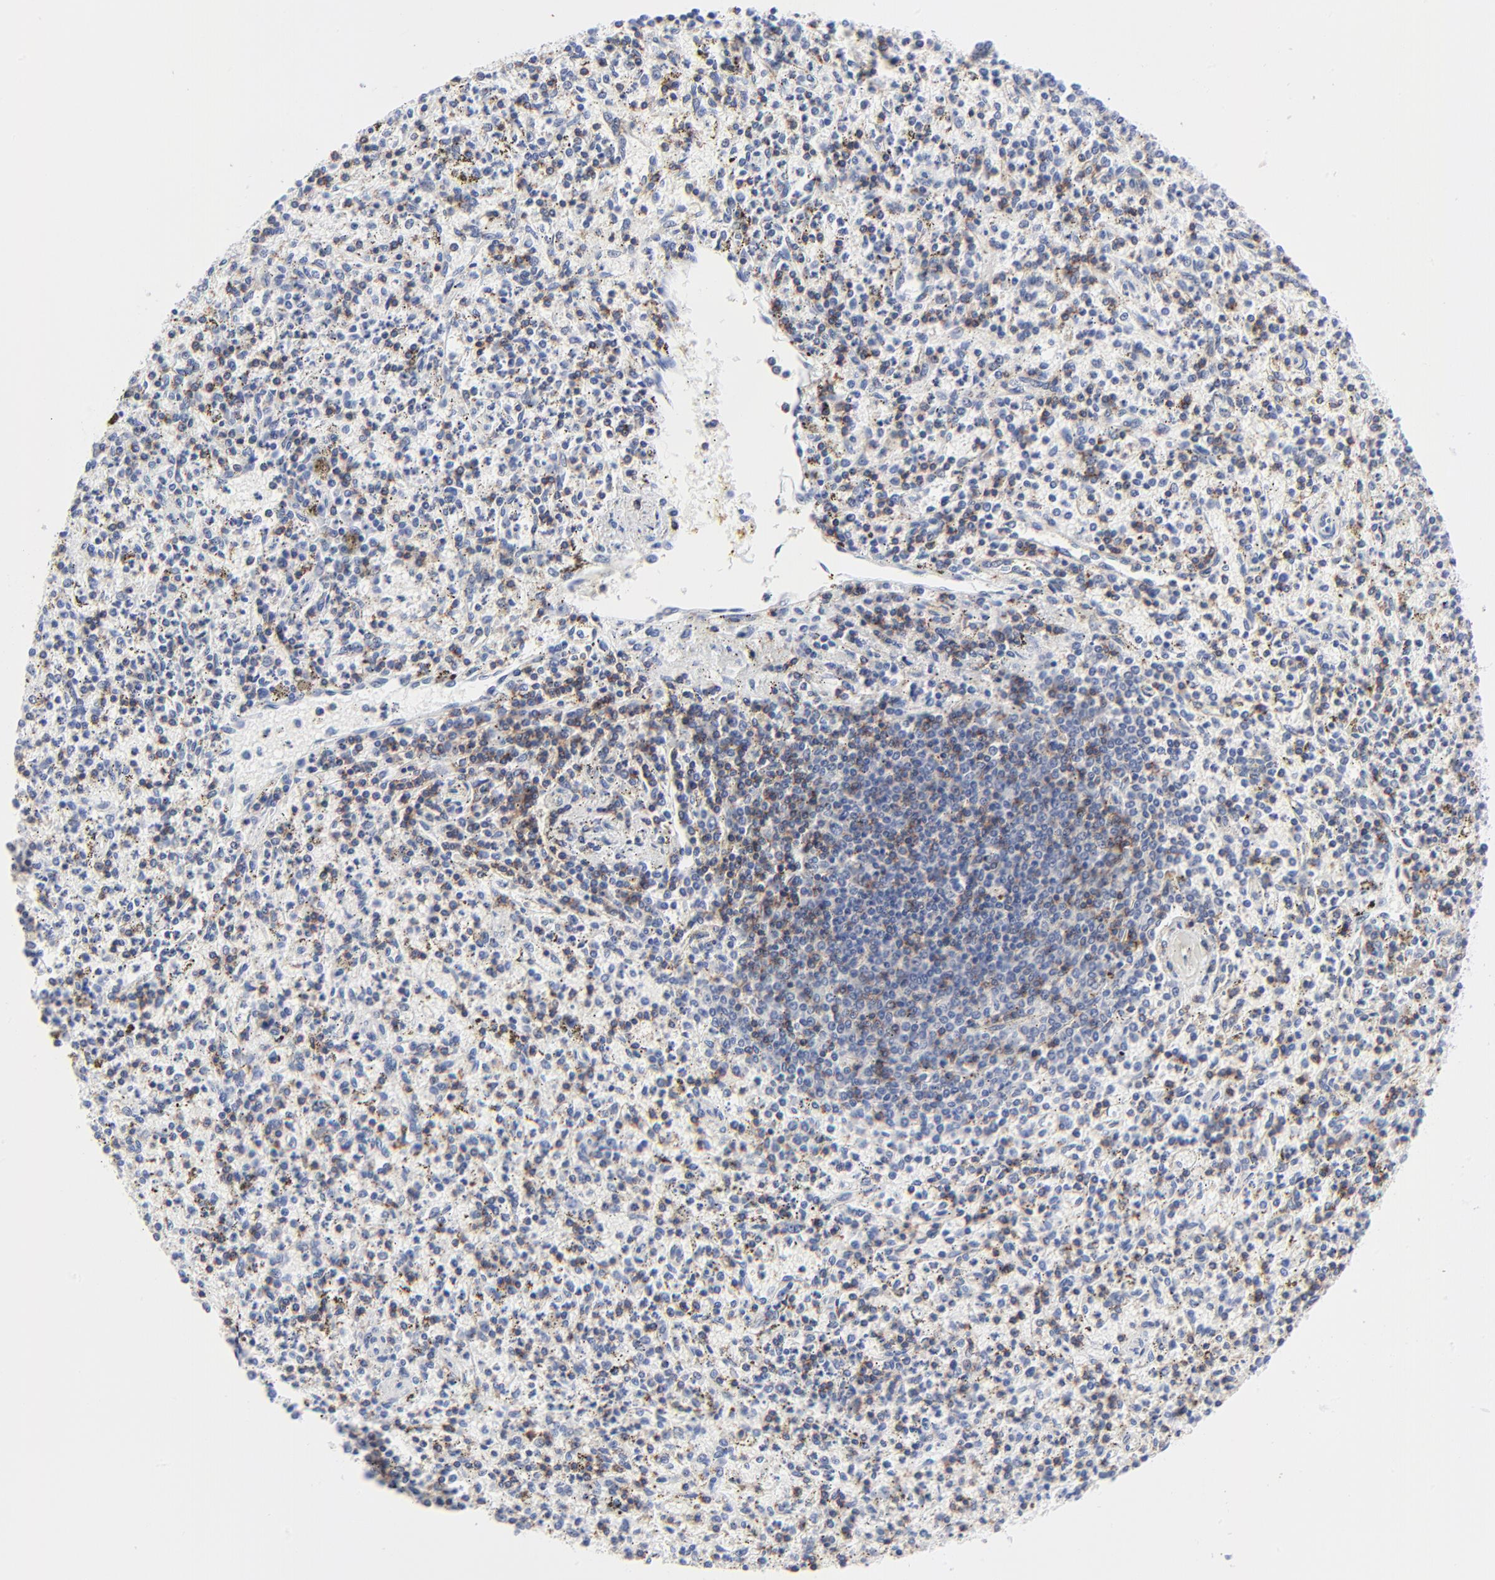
{"staining": {"intensity": "moderate", "quantity": "<25%", "location": "cytoplasmic/membranous"}, "tissue": "spleen", "cell_type": "Cells in red pulp", "image_type": "normal", "snomed": [{"axis": "morphology", "description": "Normal tissue, NOS"}, {"axis": "topography", "description": "Spleen"}], "caption": "IHC of benign spleen exhibits low levels of moderate cytoplasmic/membranous staining in approximately <25% of cells in red pulp. The protein is stained brown, and the nuclei are stained in blue (DAB IHC with brightfield microscopy, high magnification).", "gene": "LCK", "patient": {"sex": "male", "age": 72}}